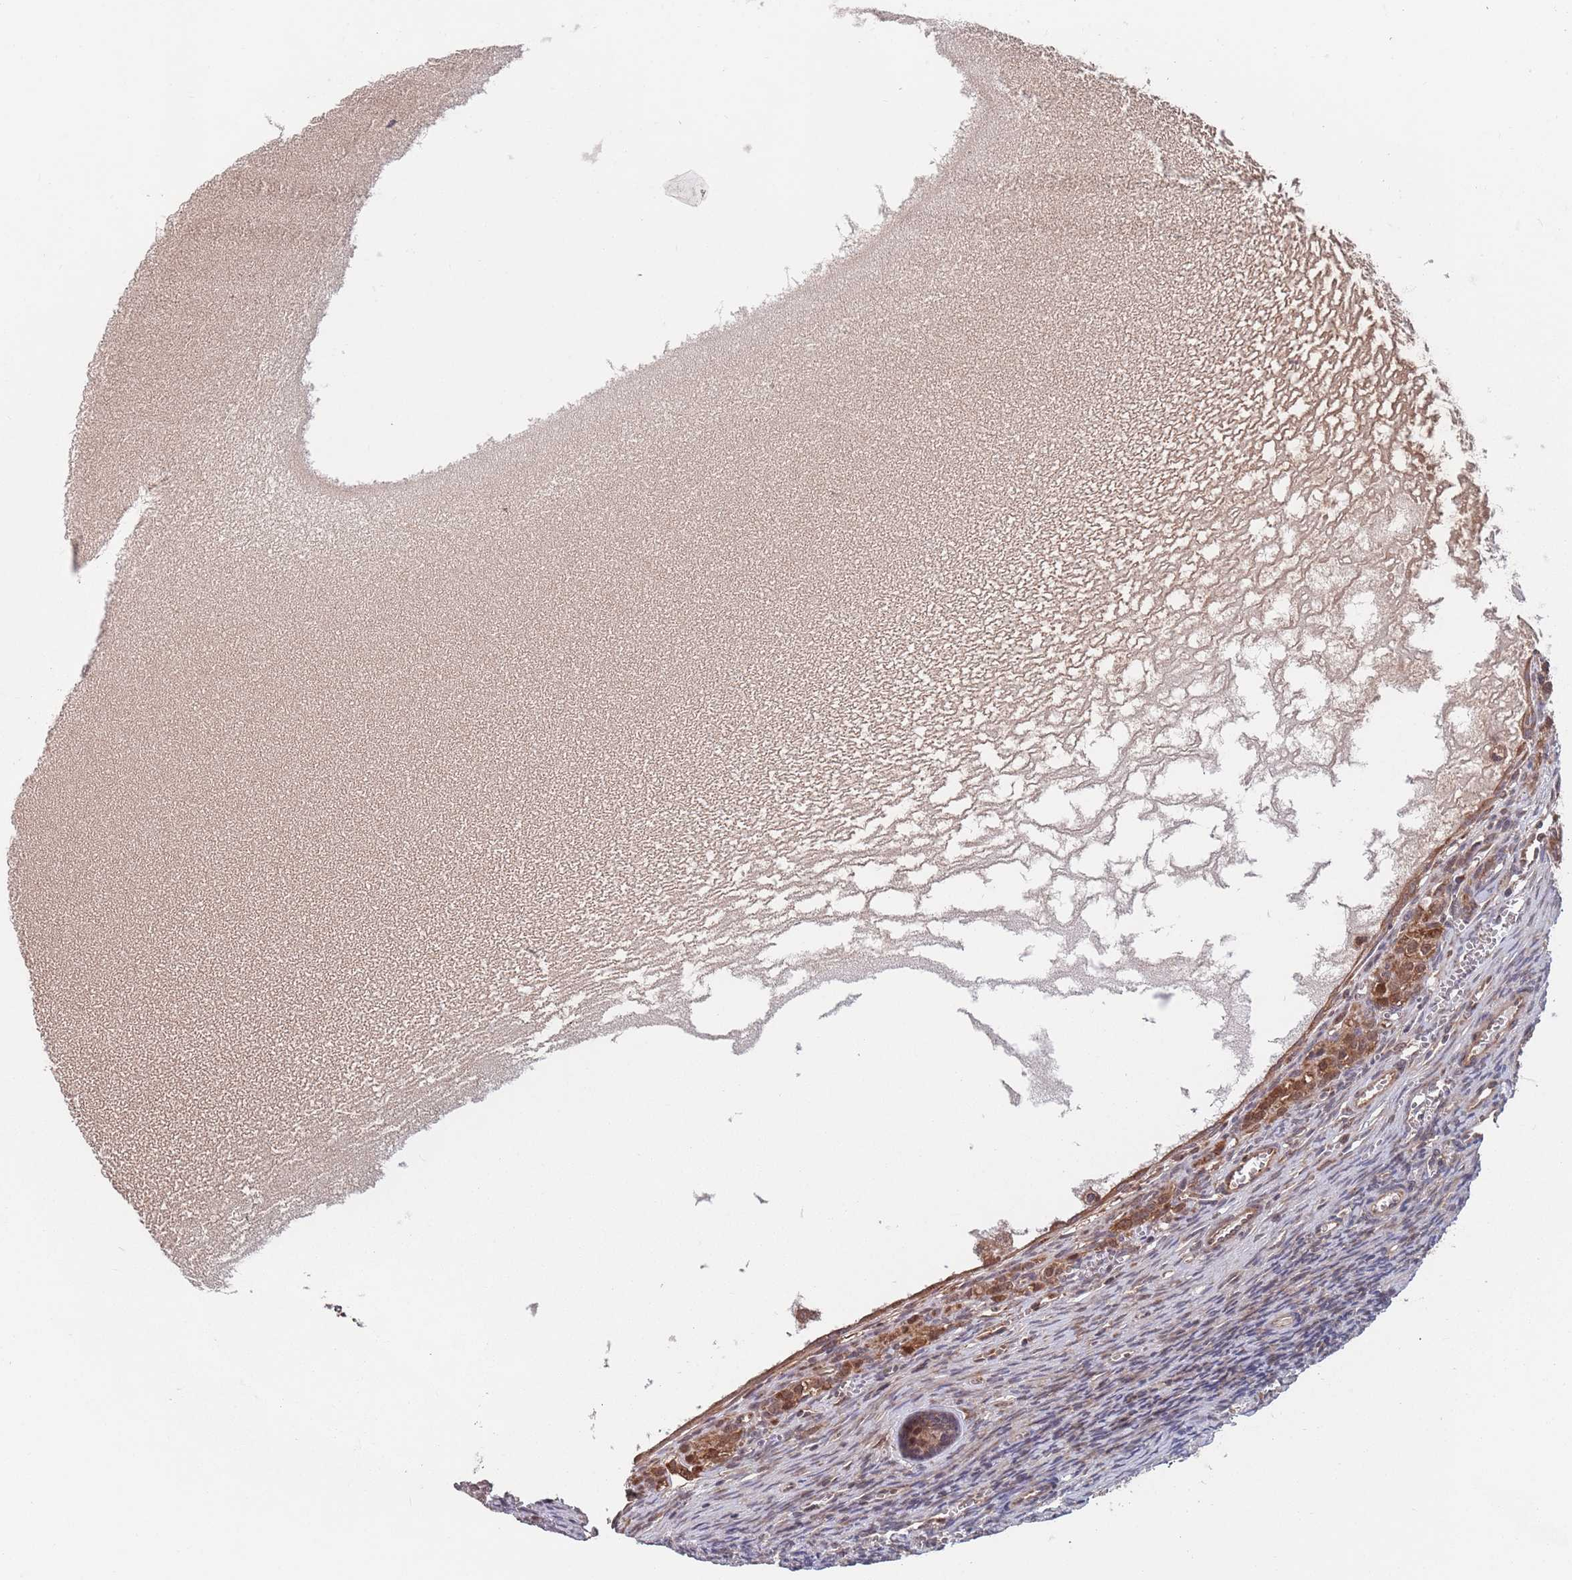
{"staining": {"intensity": "weak", "quantity": ">75%", "location": "cytoplasmic/membranous"}, "tissue": "ovary", "cell_type": "Follicle cells", "image_type": "normal", "snomed": [{"axis": "morphology", "description": "Normal tissue, NOS"}, {"axis": "topography", "description": "Ovary"}], "caption": "Ovary stained with a brown dye exhibits weak cytoplasmic/membranous positive positivity in approximately >75% of follicle cells.", "gene": "UNC45A", "patient": {"sex": "female", "age": 39}}